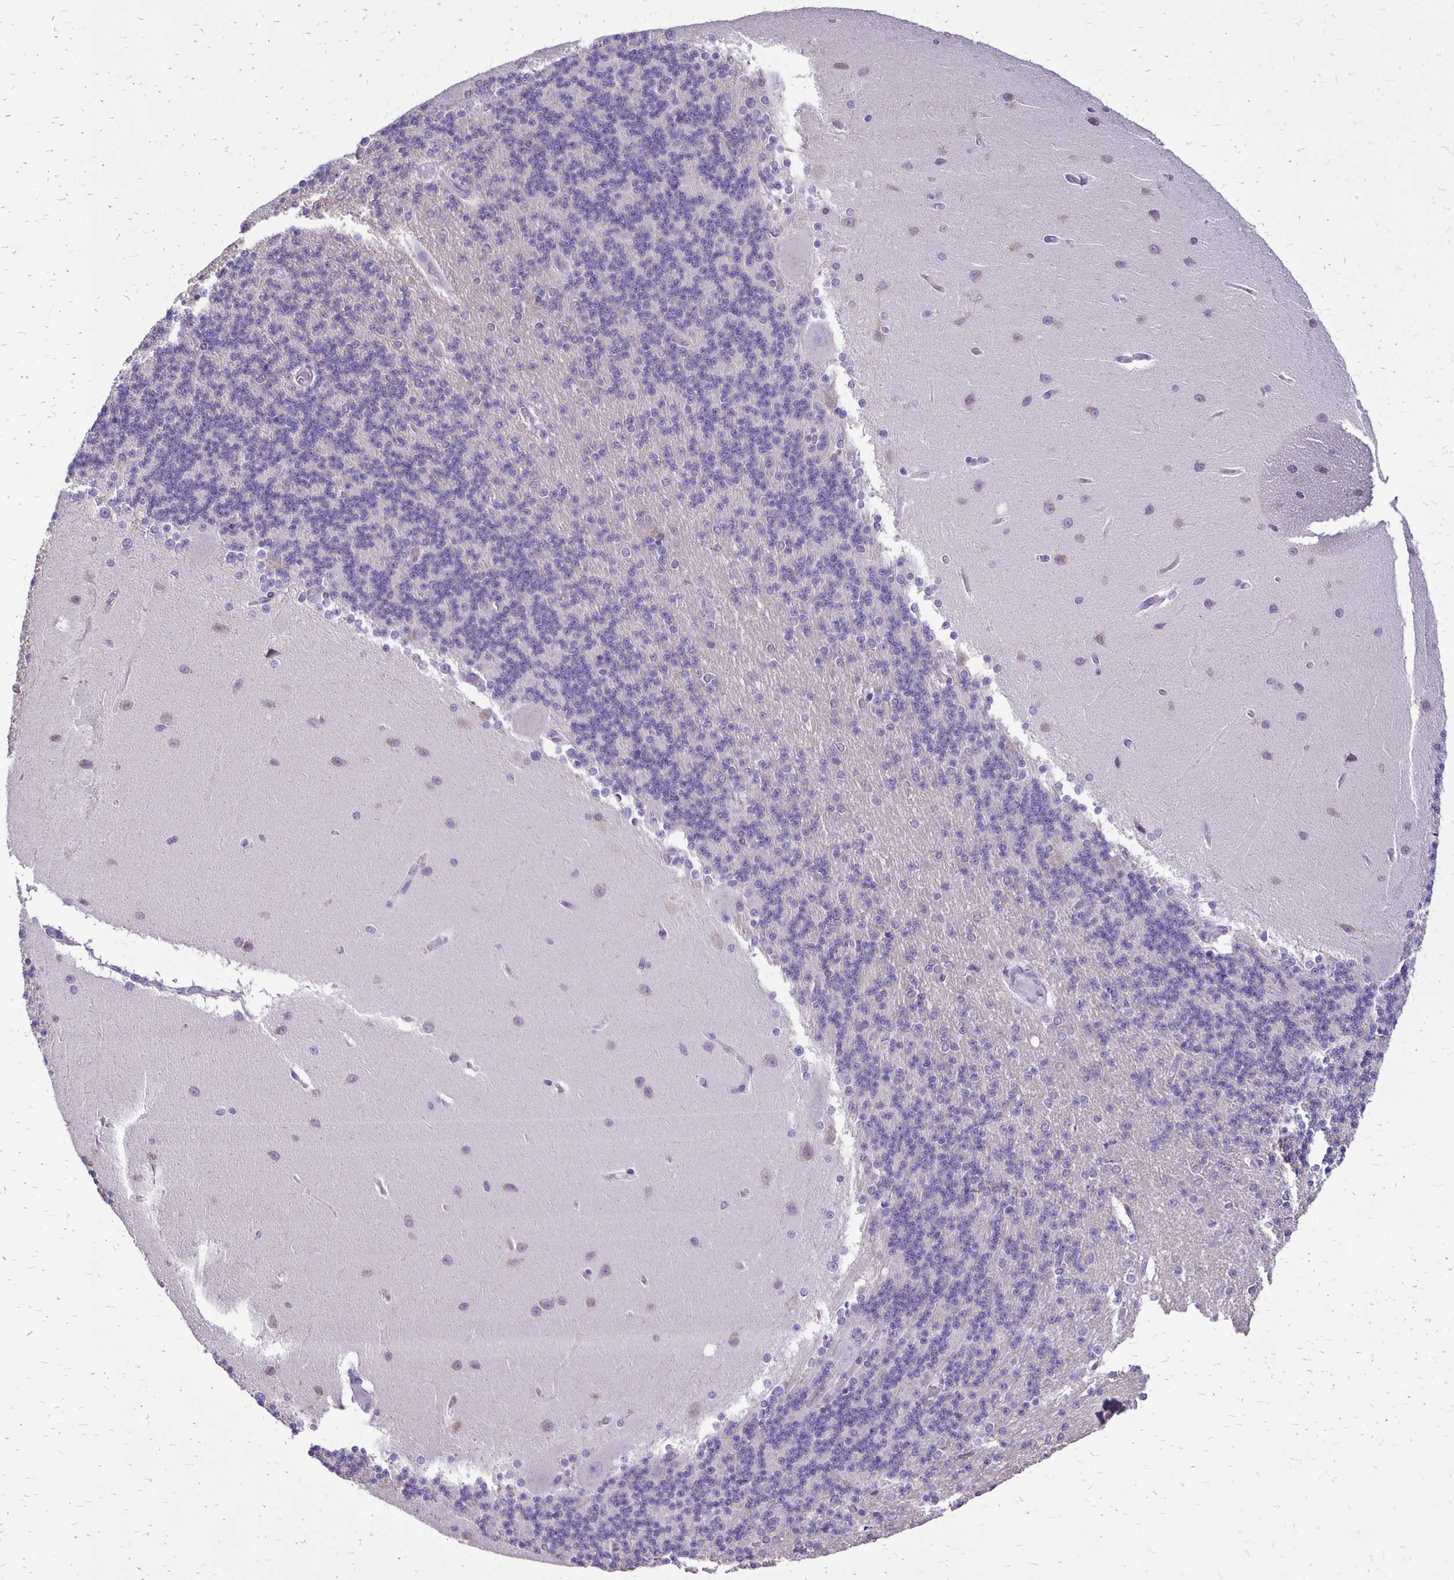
{"staining": {"intensity": "negative", "quantity": "none", "location": "none"}, "tissue": "cerebellum", "cell_type": "Cells in granular layer", "image_type": "normal", "snomed": [{"axis": "morphology", "description": "Normal tissue, NOS"}, {"axis": "topography", "description": "Cerebellum"}], "caption": "Image shows no significant protein expression in cells in granular layer of normal cerebellum.", "gene": "ANKRD45", "patient": {"sex": "female", "age": 54}}